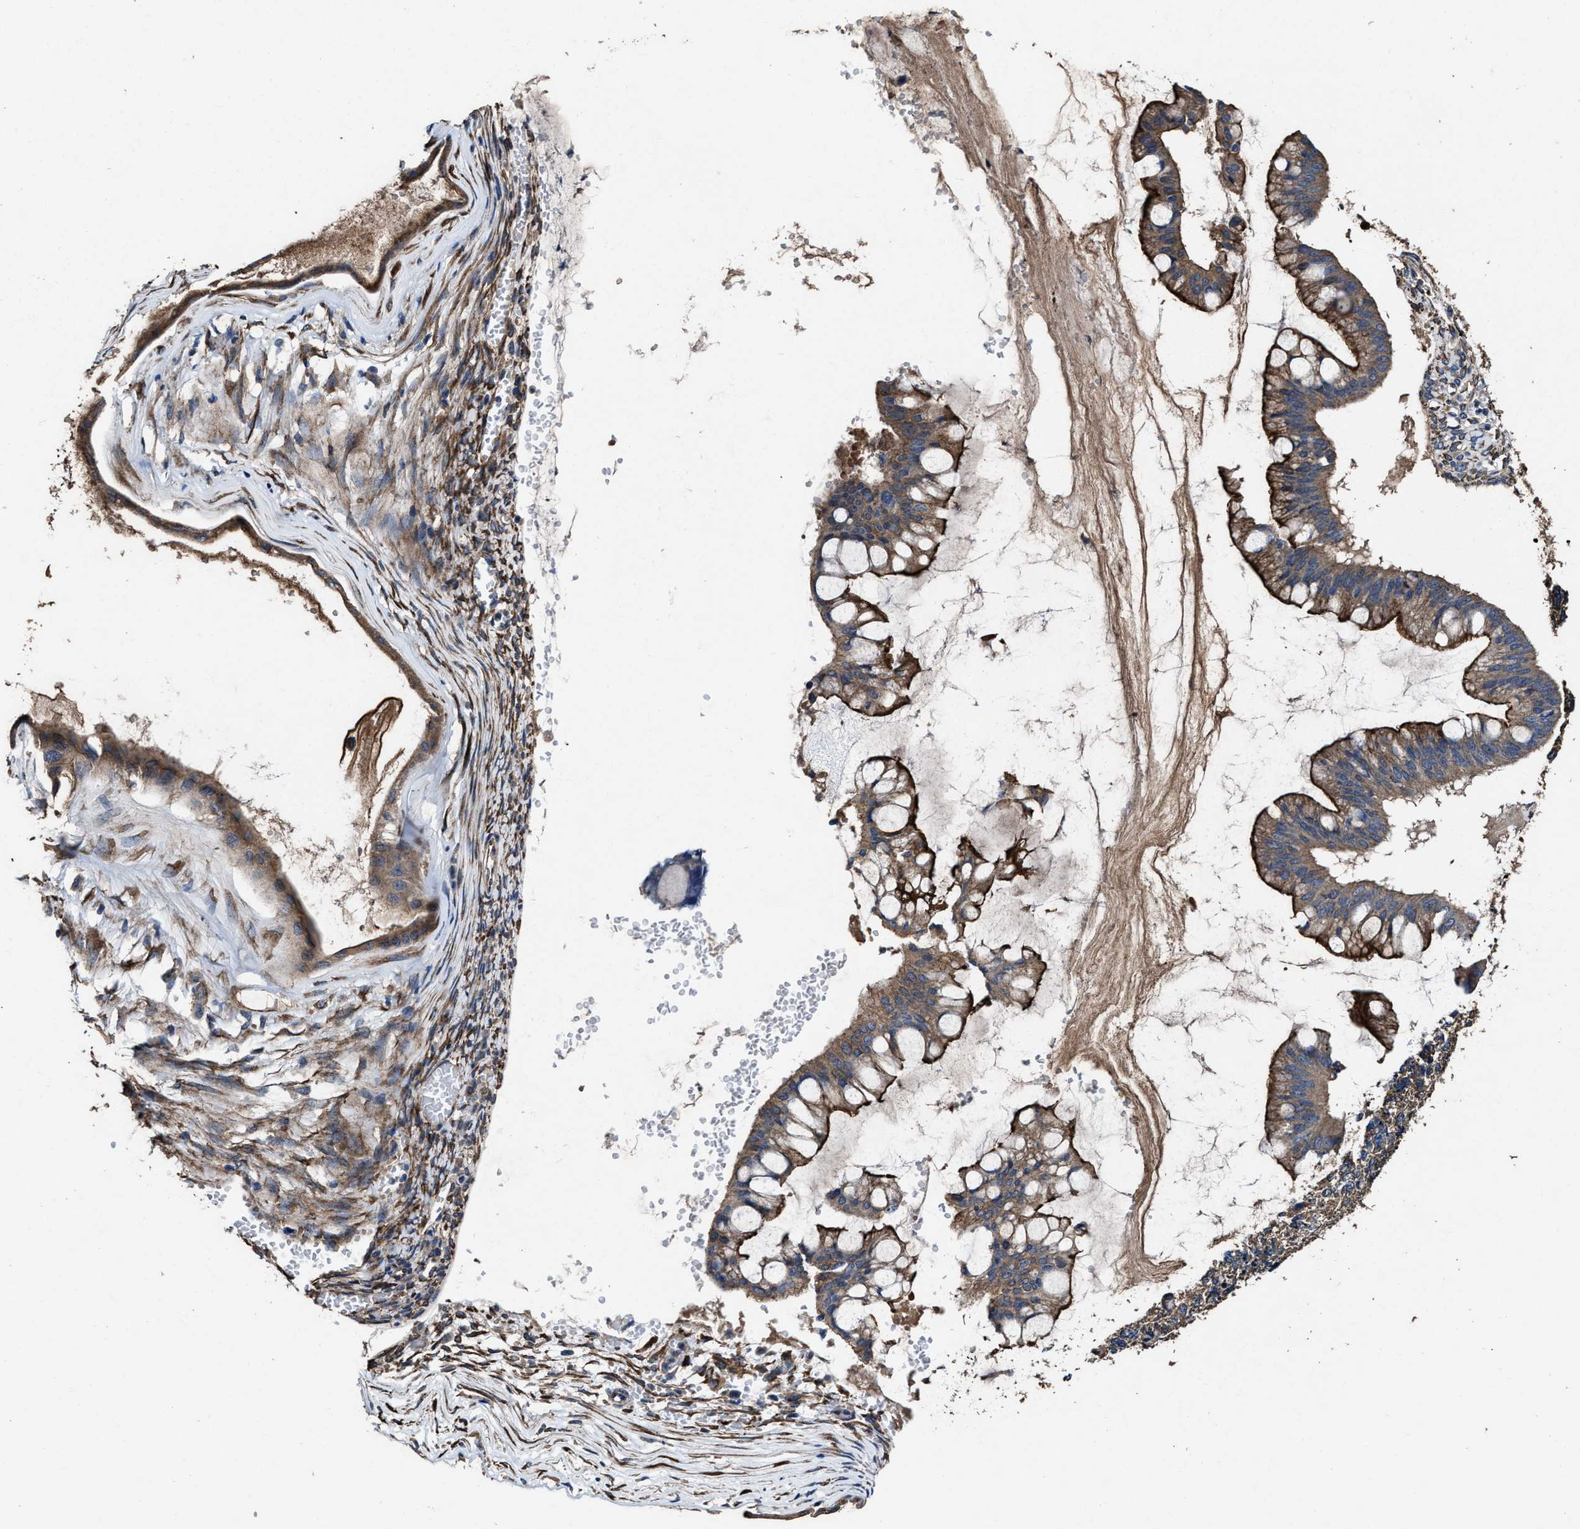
{"staining": {"intensity": "moderate", "quantity": ">75%", "location": "cytoplasmic/membranous"}, "tissue": "ovarian cancer", "cell_type": "Tumor cells", "image_type": "cancer", "snomed": [{"axis": "morphology", "description": "Cystadenocarcinoma, mucinous, NOS"}, {"axis": "topography", "description": "Ovary"}], "caption": "Ovarian cancer (mucinous cystadenocarcinoma) stained for a protein (brown) reveals moderate cytoplasmic/membranous positive expression in approximately >75% of tumor cells.", "gene": "IDNK", "patient": {"sex": "female", "age": 73}}